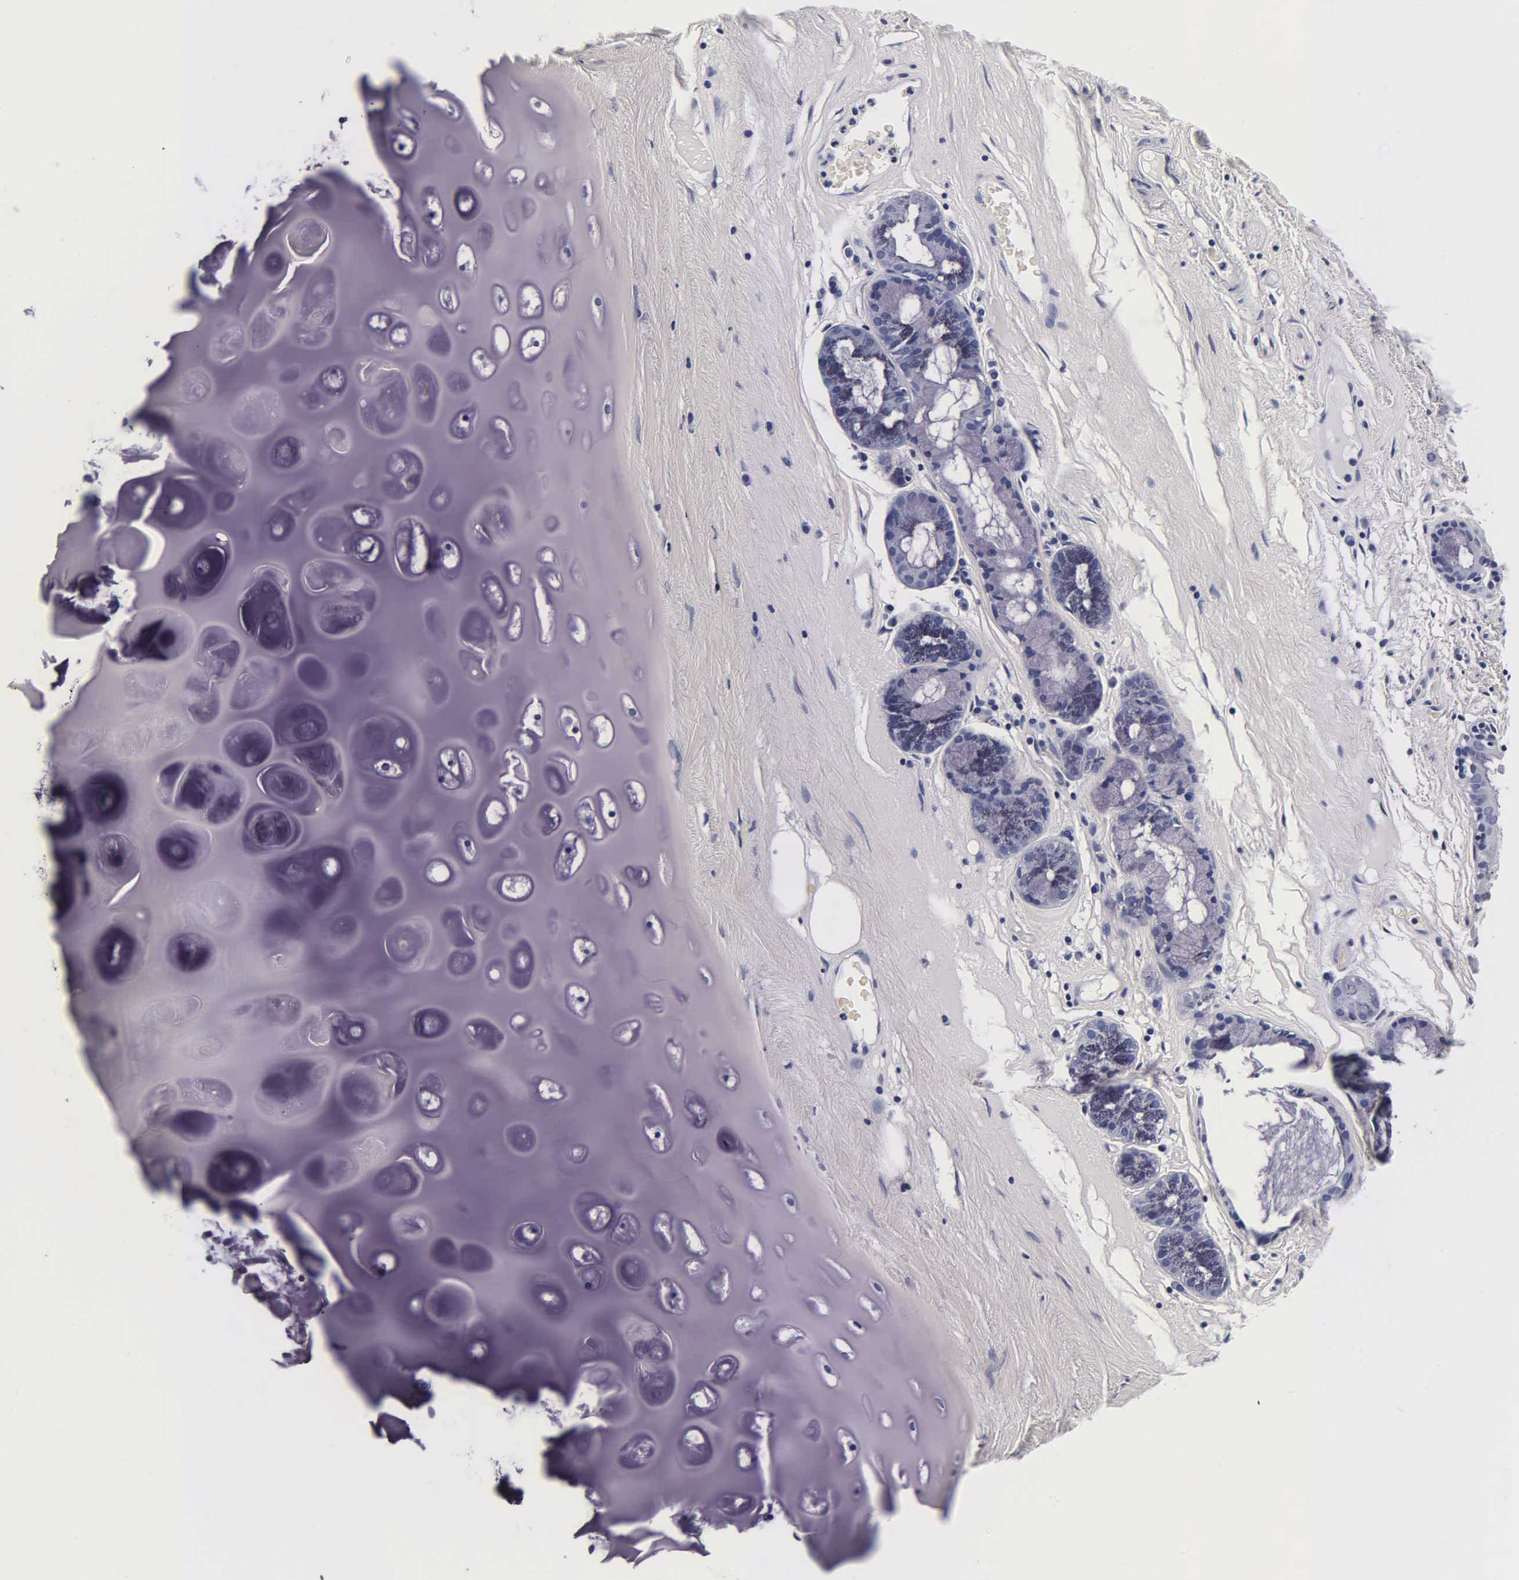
{"staining": {"intensity": "negative", "quantity": "none", "location": "none"}, "tissue": "bronchus", "cell_type": "Respiratory epithelial cells", "image_type": "normal", "snomed": [{"axis": "morphology", "description": "Normal tissue, NOS"}, {"axis": "topography", "description": "Cartilage tissue"}], "caption": "This is an immunohistochemistry (IHC) micrograph of benign bronchus. There is no staining in respiratory epithelial cells.", "gene": "TG", "patient": {"sex": "female", "age": 63}}